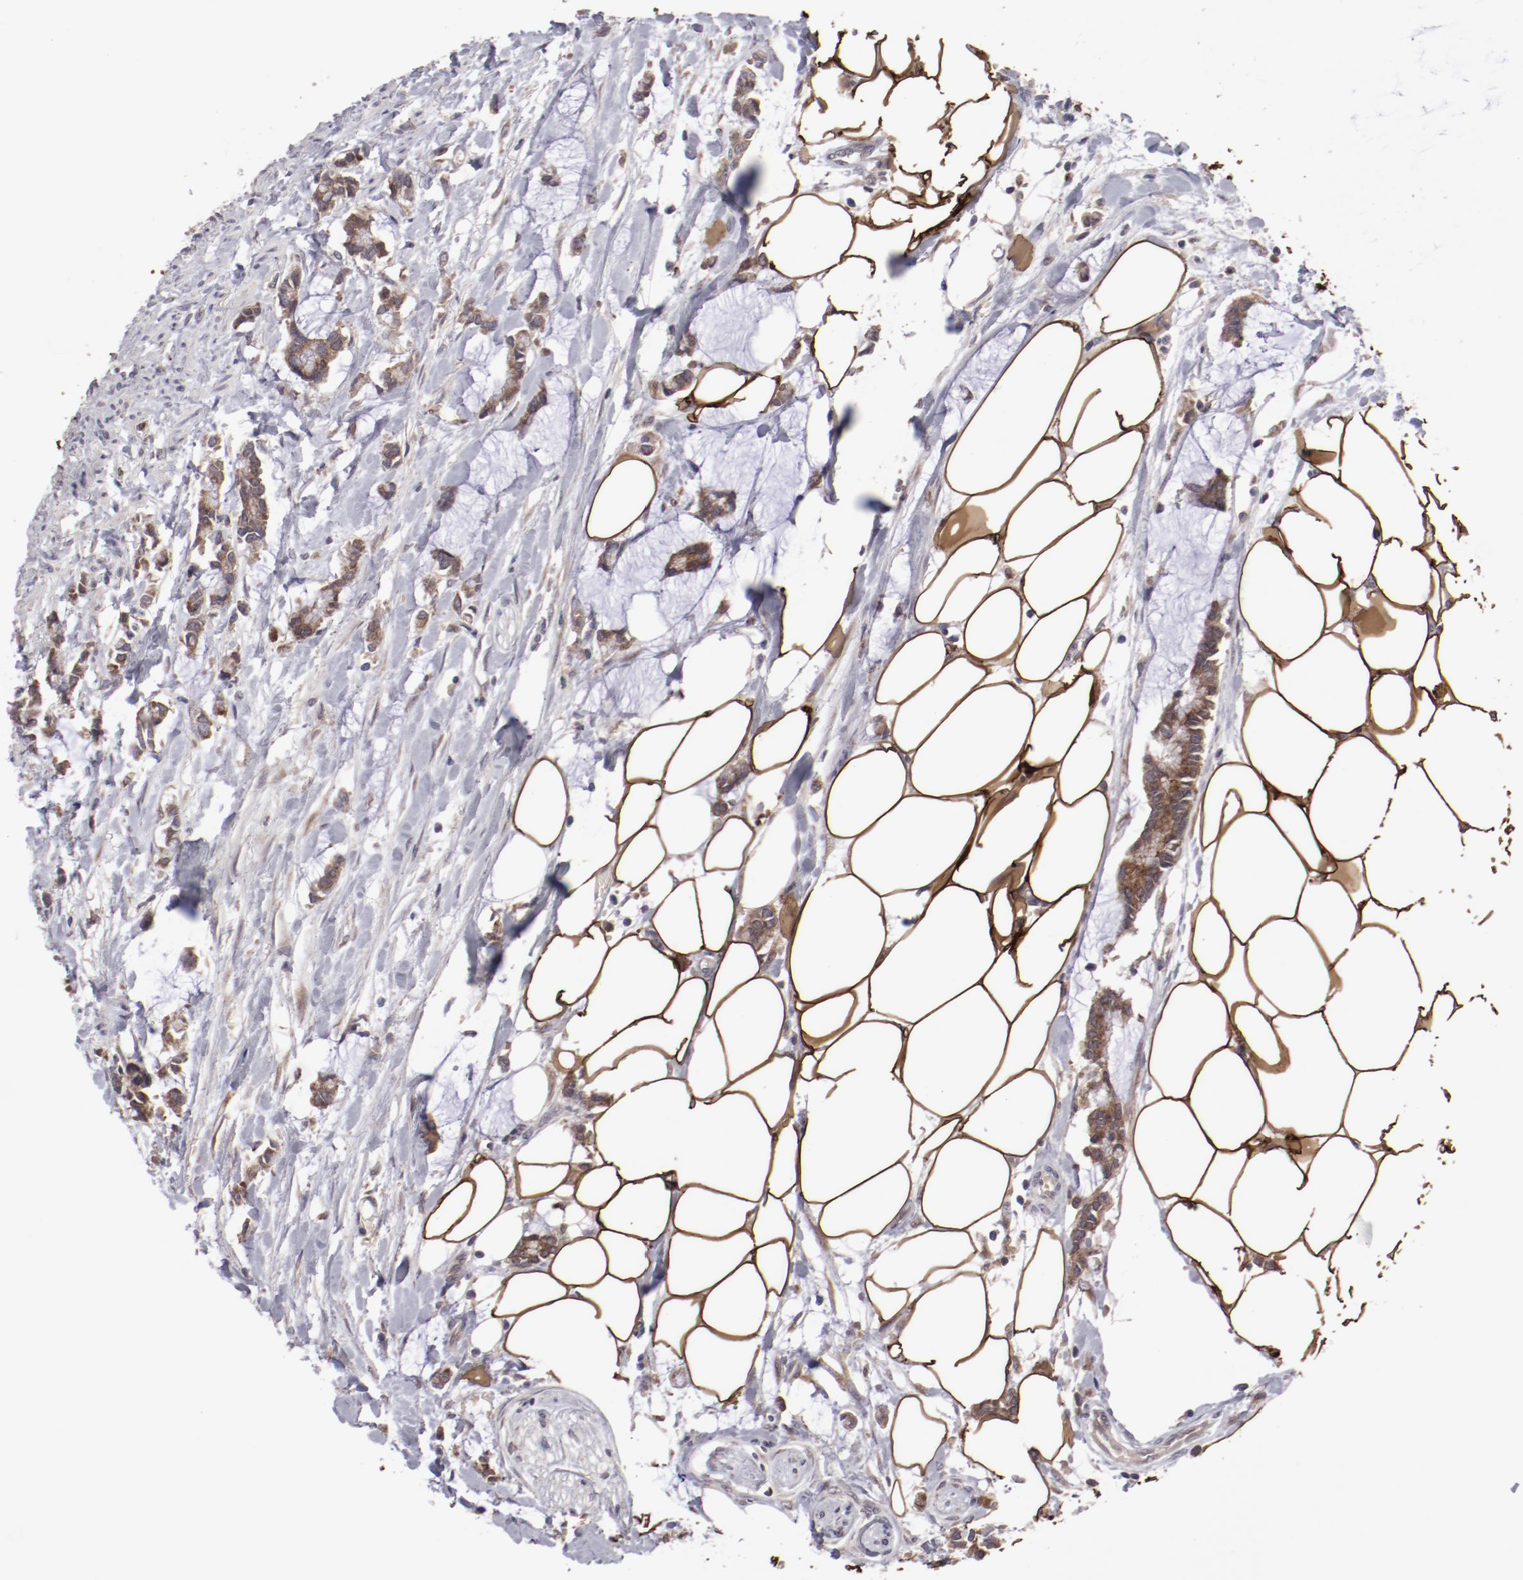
{"staining": {"intensity": "weak", "quantity": ">75%", "location": "cytoplasmic/membranous"}, "tissue": "colorectal cancer", "cell_type": "Tumor cells", "image_type": "cancer", "snomed": [{"axis": "morphology", "description": "Normal tissue, NOS"}, {"axis": "morphology", "description": "Adenocarcinoma, NOS"}, {"axis": "topography", "description": "Colon"}, {"axis": "topography", "description": "Peripheral nerve tissue"}], "caption": "Immunohistochemistry (IHC) photomicrograph of neoplastic tissue: human colorectal adenocarcinoma stained using immunohistochemistry displays low levels of weak protein expression localized specifically in the cytoplasmic/membranous of tumor cells, appearing as a cytoplasmic/membranous brown color.", "gene": "IL12A", "patient": {"sex": "male", "age": 14}}